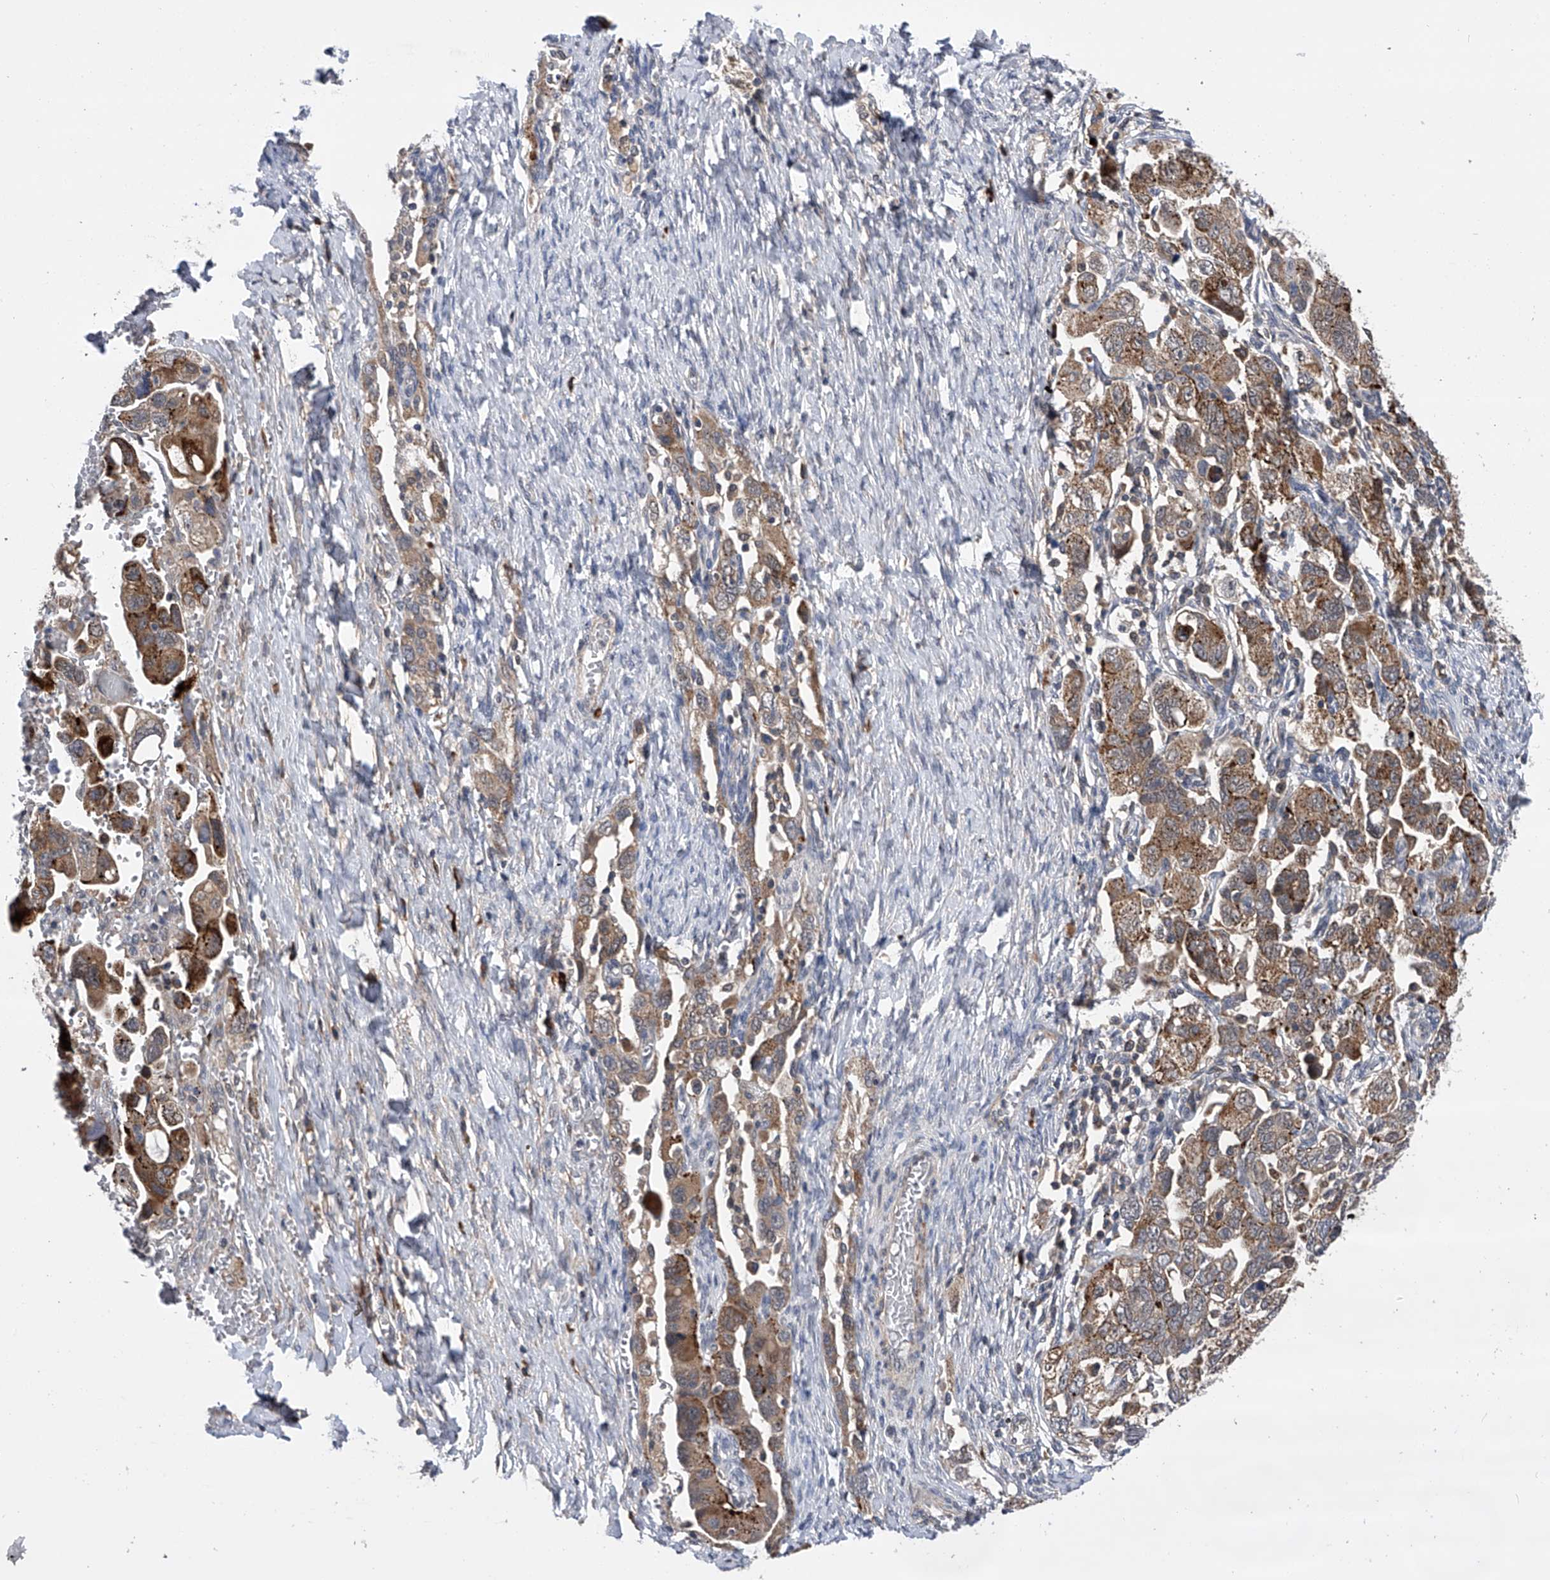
{"staining": {"intensity": "moderate", "quantity": ">75%", "location": "cytoplasmic/membranous"}, "tissue": "ovarian cancer", "cell_type": "Tumor cells", "image_type": "cancer", "snomed": [{"axis": "morphology", "description": "Carcinoma, NOS"}, {"axis": "morphology", "description": "Cystadenocarcinoma, serous, NOS"}, {"axis": "topography", "description": "Ovary"}], "caption": "Protein staining reveals moderate cytoplasmic/membranous staining in approximately >75% of tumor cells in carcinoma (ovarian).", "gene": "SPOCK1", "patient": {"sex": "female", "age": 69}}